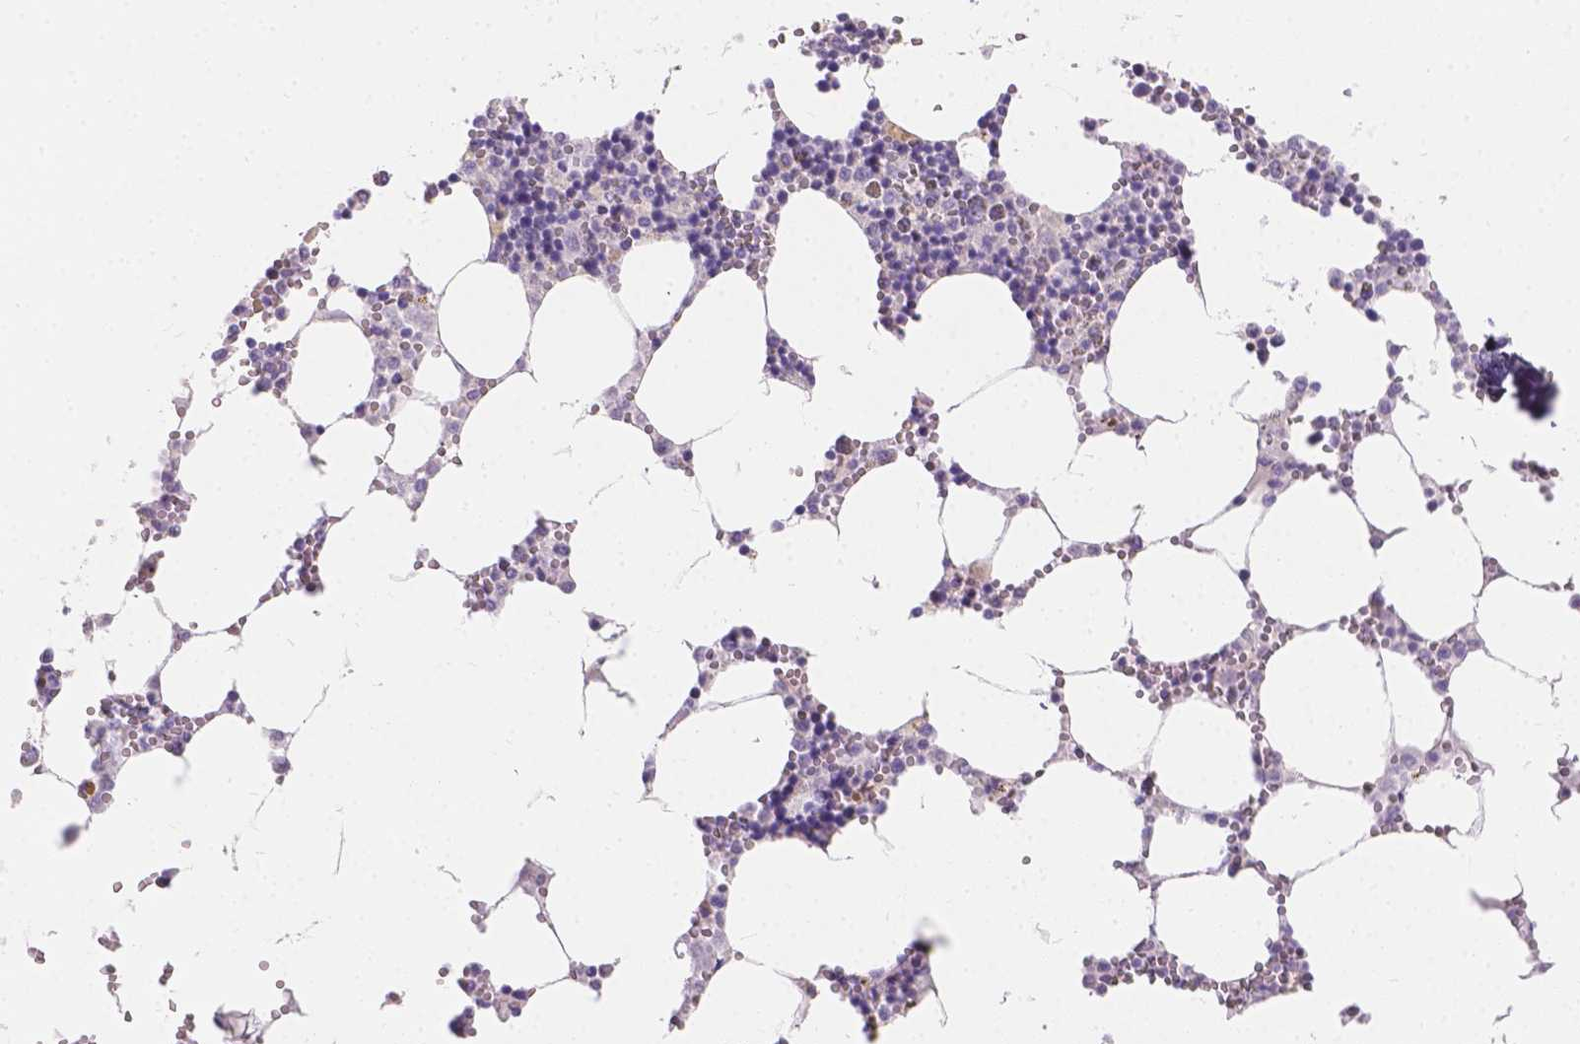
{"staining": {"intensity": "negative", "quantity": "none", "location": "none"}, "tissue": "bone marrow", "cell_type": "Hematopoietic cells", "image_type": "normal", "snomed": [{"axis": "morphology", "description": "Normal tissue, NOS"}, {"axis": "topography", "description": "Bone marrow"}], "caption": "Immunohistochemistry micrograph of unremarkable human bone marrow stained for a protein (brown), which reveals no expression in hematopoietic cells.", "gene": "HTN3", "patient": {"sex": "male", "age": 54}}